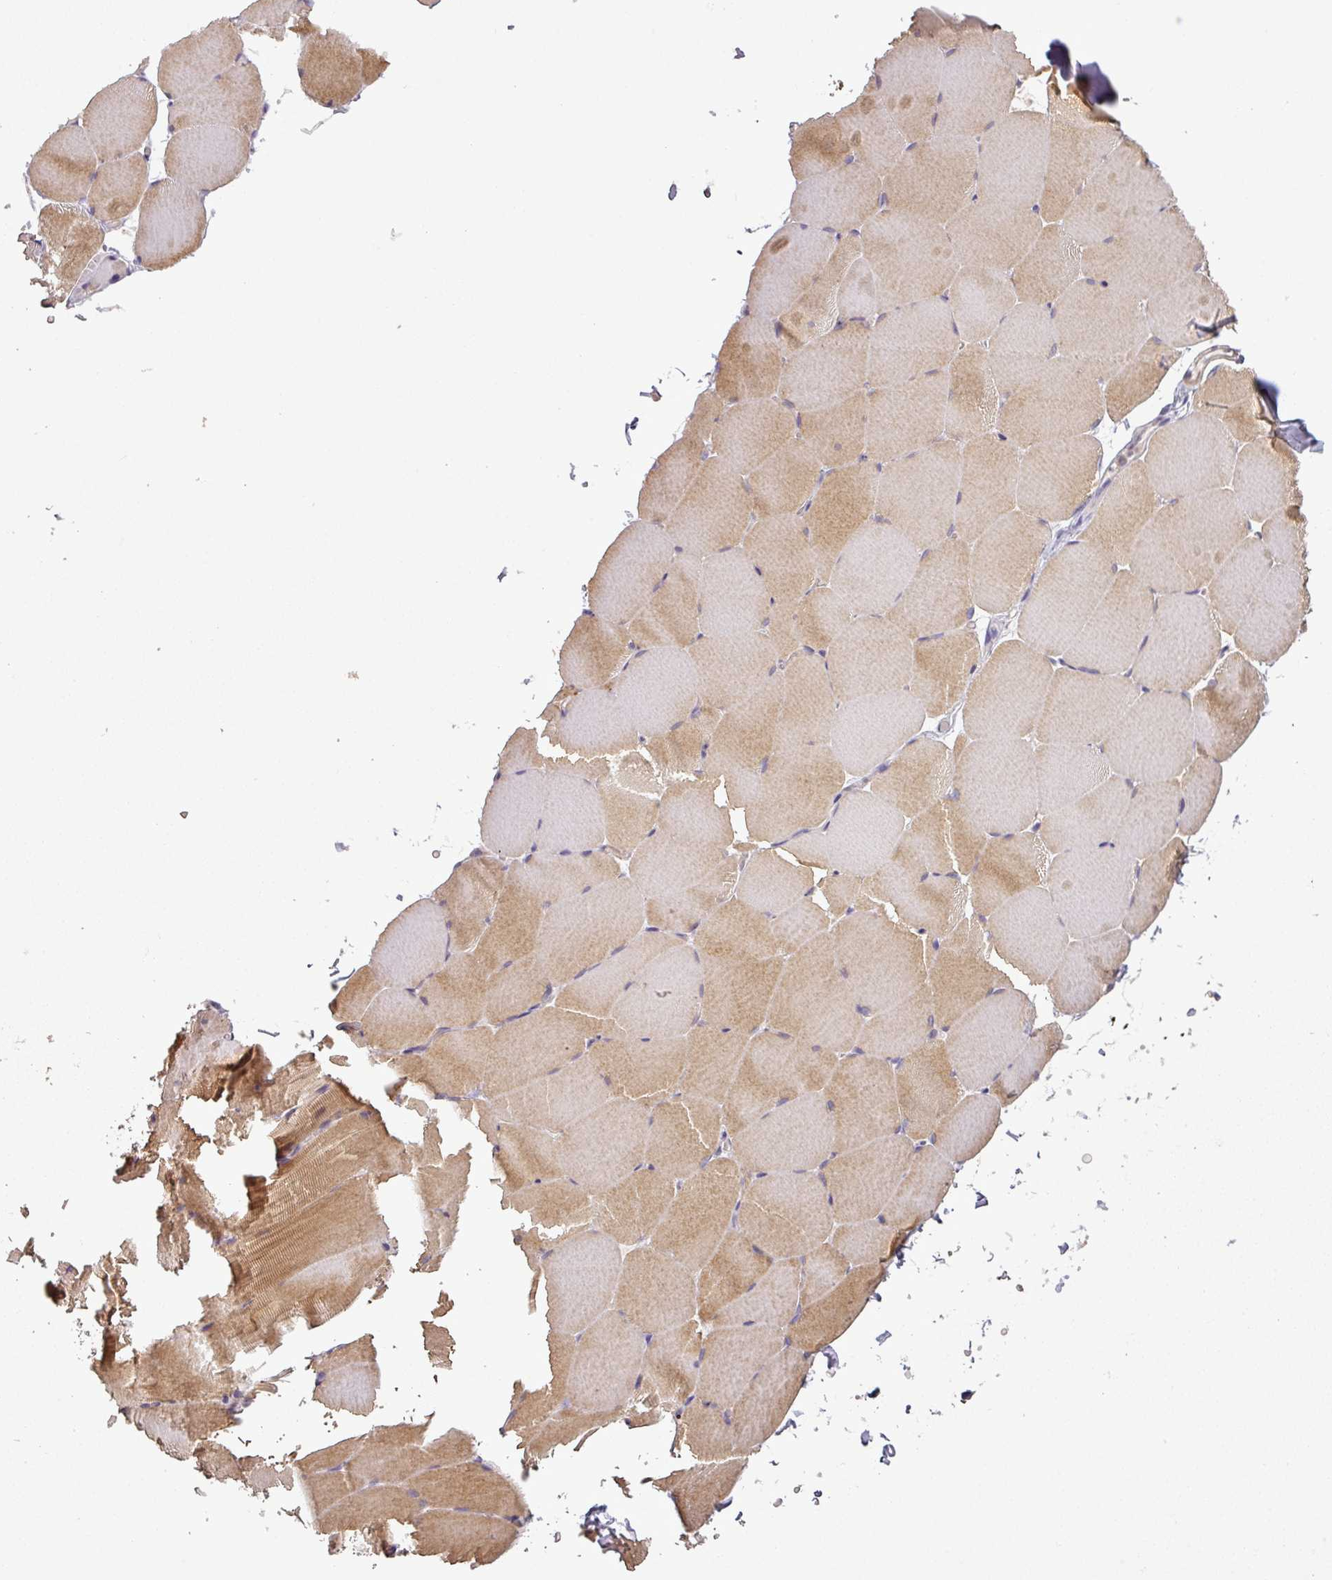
{"staining": {"intensity": "moderate", "quantity": "25%-75%", "location": "cytoplasmic/membranous"}, "tissue": "skeletal muscle", "cell_type": "Myocytes", "image_type": "normal", "snomed": [{"axis": "morphology", "description": "Normal tissue, NOS"}, {"axis": "topography", "description": "Skeletal muscle"}, {"axis": "topography", "description": "Parathyroid gland"}], "caption": "High-magnification brightfield microscopy of unremarkable skeletal muscle stained with DAB (3,3'-diaminobenzidine) (brown) and counterstained with hematoxylin (blue). myocytes exhibit moderate cytoplasmic/membranous positivity is present in approximately25%-75% of cells.", "gene": "MOCS3", "patient": {"sex": "female", "age": 37}}